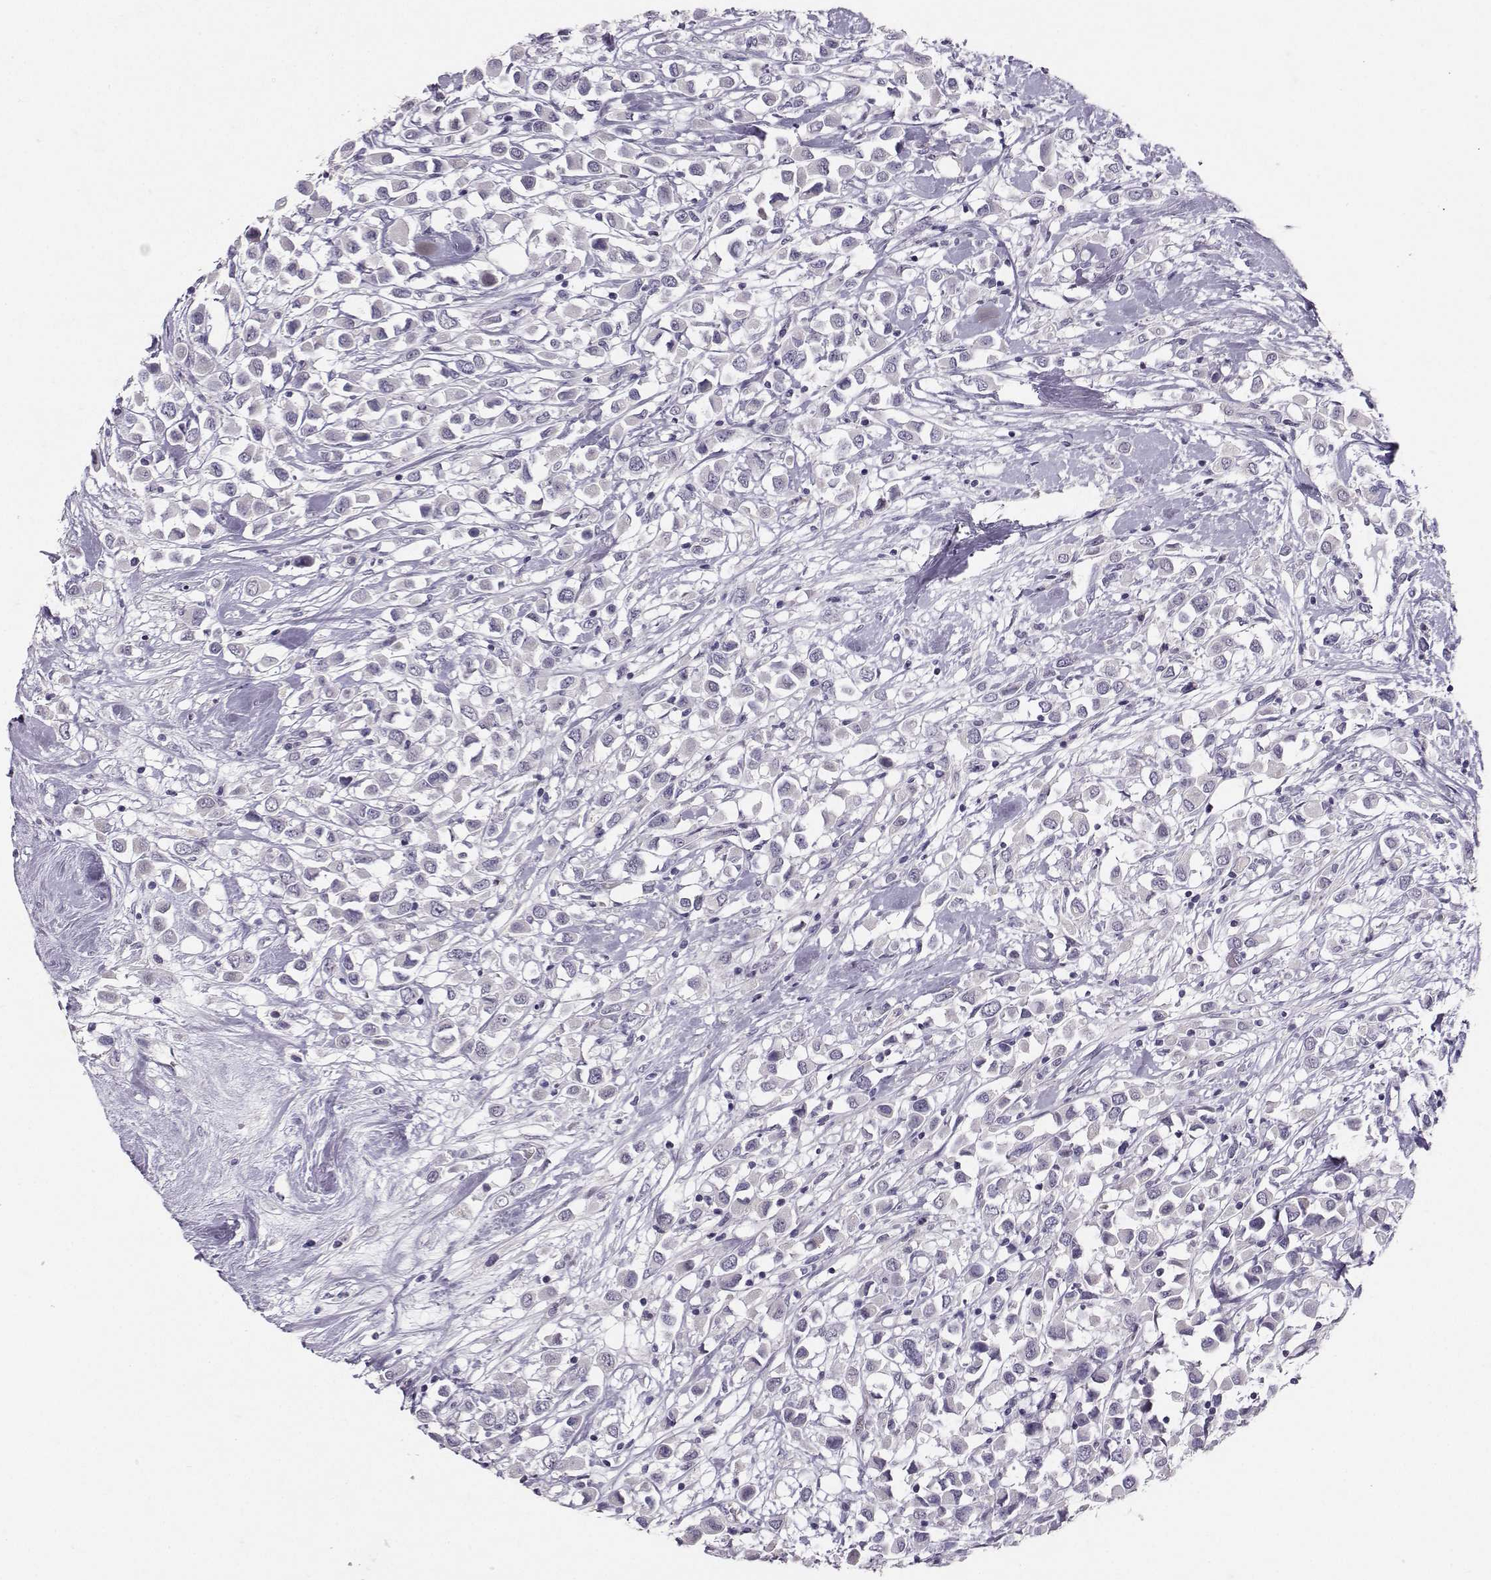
{"staining": {"intensity": "negative", "quantity": "none", "location": "none"}, "tissue": "breast cancer", "cell_type": "Tumor cells", "image_type": "cancer", "snomed": [{"axis": "morphology", "description": "Duct carcinoma"}, {"axis": "topography", "description": "Breast"}], "caption": "IHC micrograph of intraductal carcinoma (breast) stained for a protein (brown), which demonstrates no staining in tumor cells.", "gene": "PKP2", "patient": {"sex": "female", "age": 61}}